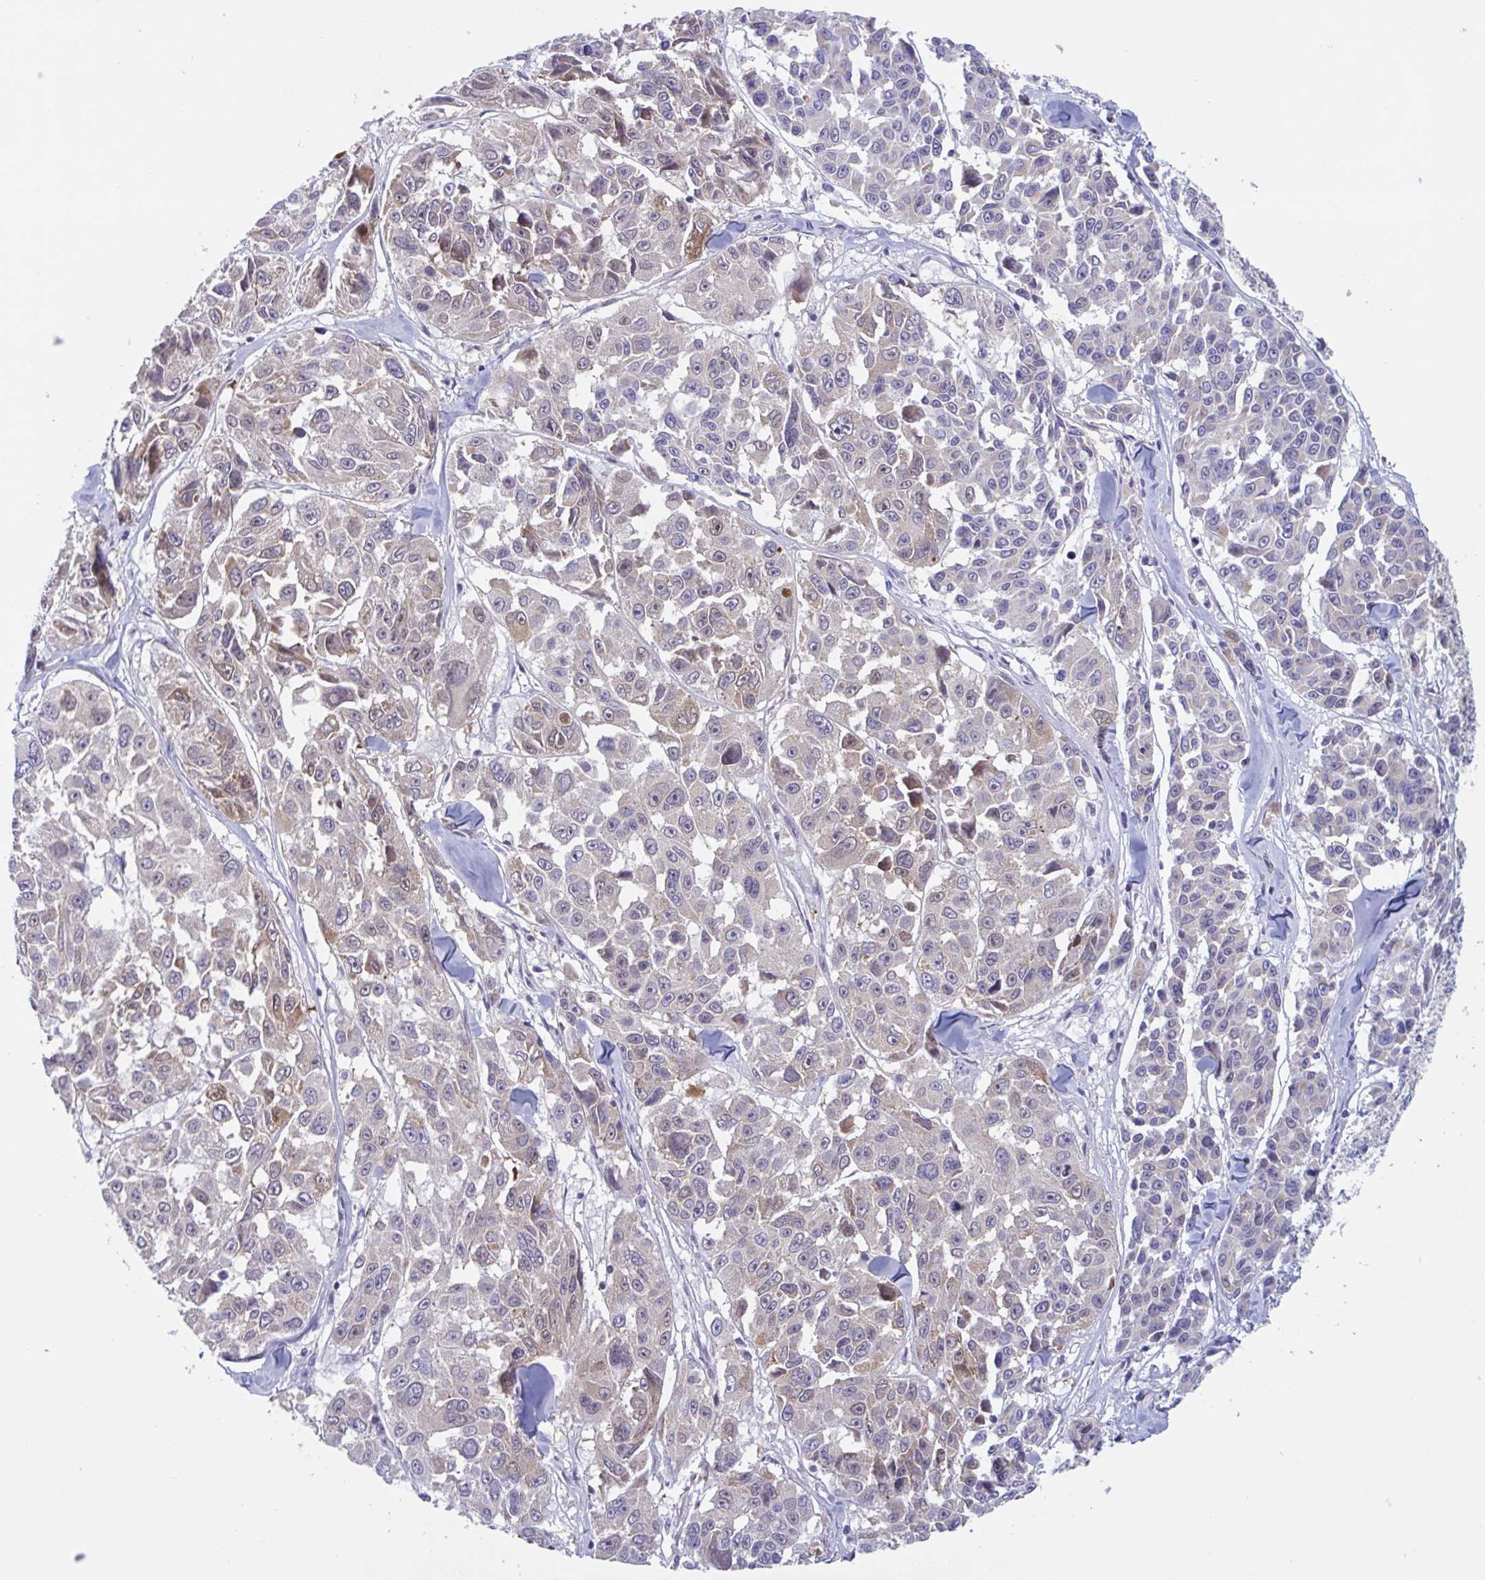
{"staining": {"intensity": "moderate", "quantity": "25%-75%", "location": "cytoplasmic/membranous"}, "tissue": "melanoma", "cell_type": "Tumor cells", "image_type": "cancer", "snomed": [{"axis": "morphology", "description": "Malignant melanoma, NOS"}, {"axis": "topography", "description": "Skin"}], "caption": "Malignant melanoma was stained to show a protein in brown. There is medium levels of moderate cytoplasmic/membranous positivity in approximately 25%-75% of tumor cells. (IHC, brightfield microscopy, high magnification).", "gene": "BCAT2", "patient": {"sex": "female", "age": 66}}